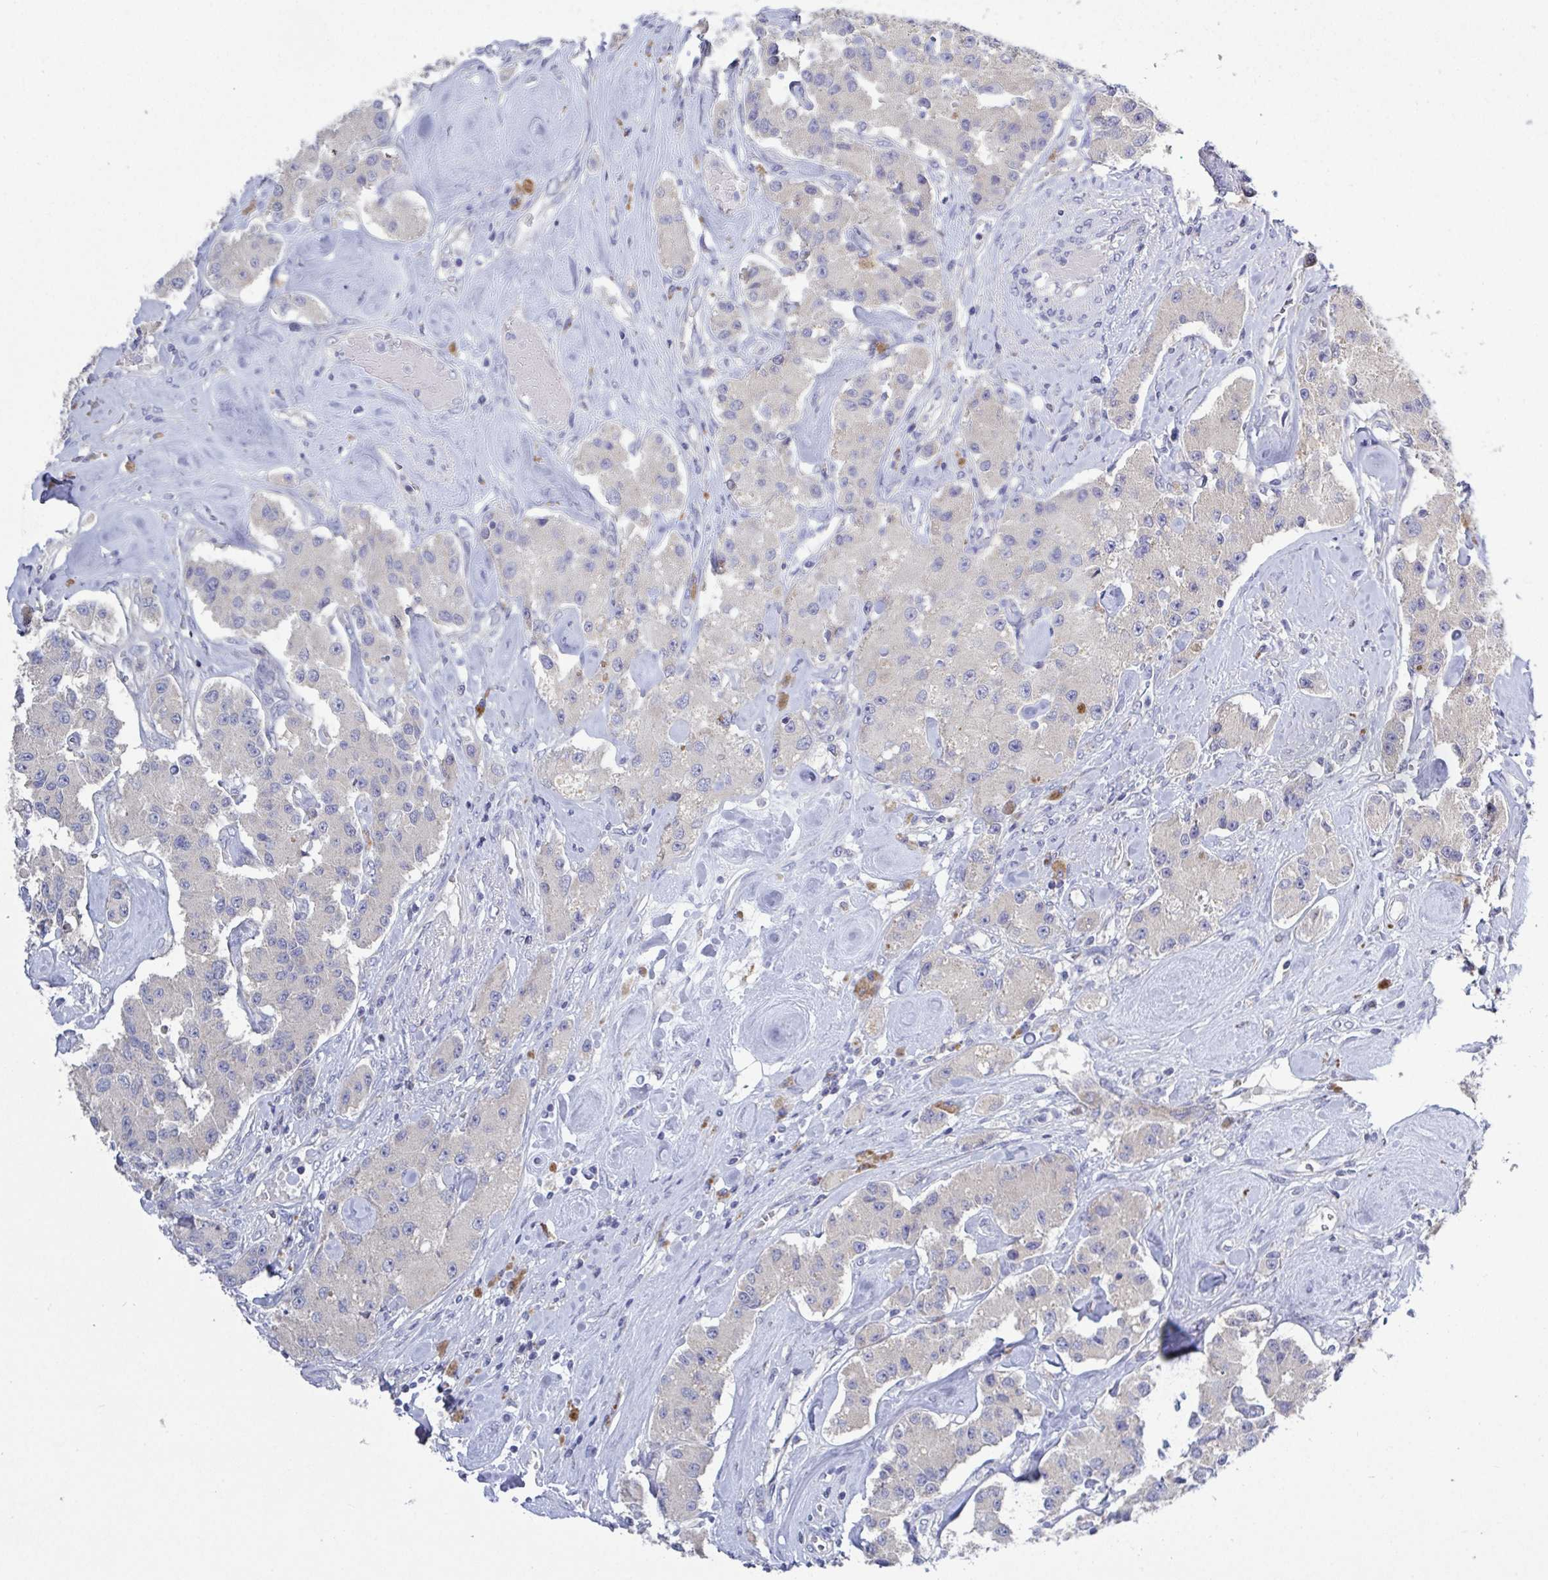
{"staining": {"intensity": "negative", "quantity": "none", "location": "none"}, "tissue": "carcinoid", "cell_type": "Tumor cells", "image_type": "cancer", "snomed": [{"axis": "morphology", "description": "Carcinoid, malignant, NOS"}, {"axis": "topography", "description": "Pancreas"}], "caption": "Image shows no protein positivity in tumor cells of carcinoid (malignant) tissue.", "gene": "GALNT13", "patient": {"sex": "male", "age": 41}}